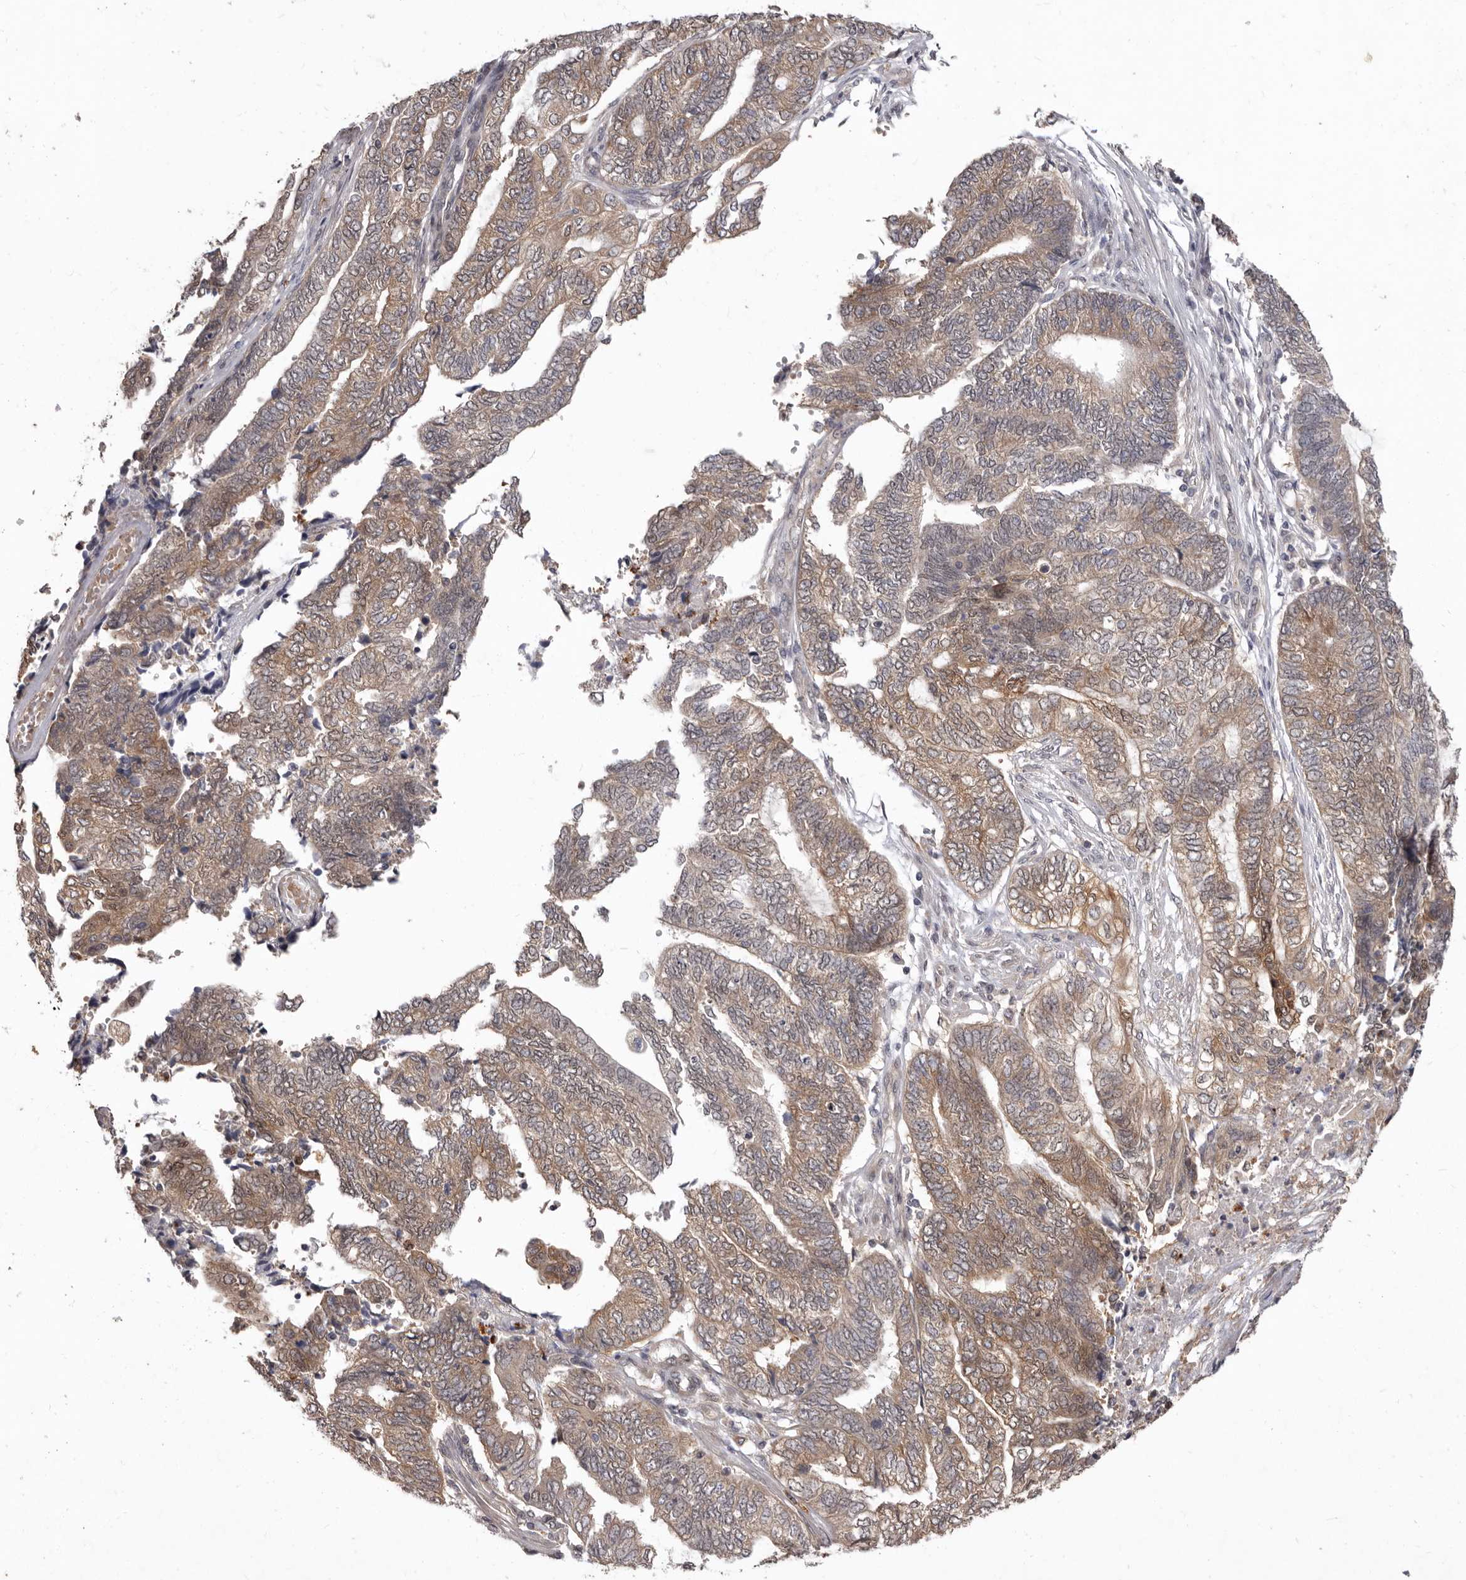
{"staining": {"intensity": "moderate", "quantity": "25%-75%", "location": "cytoplasmic/membranous"}, "tissue": "endometrial cancer", "cell_type": "Tumor cells", "image_type": "cancer", "snomed": [{"axis": "morphology", "description": "Adenocarcinoma, NOS"}, {"axis": "topography", "description": "Uterus"}, {"axis": "topography", "description": "Endometrium"}], "caption": "Endometrial cancer stained with a brown dye demonstrates moderate cytoplasmic/membranous positive staining in approximately 25%-75% of tumor cells.", "gene": "ACLY", "patient": {"sex": "female", "age": 70}}